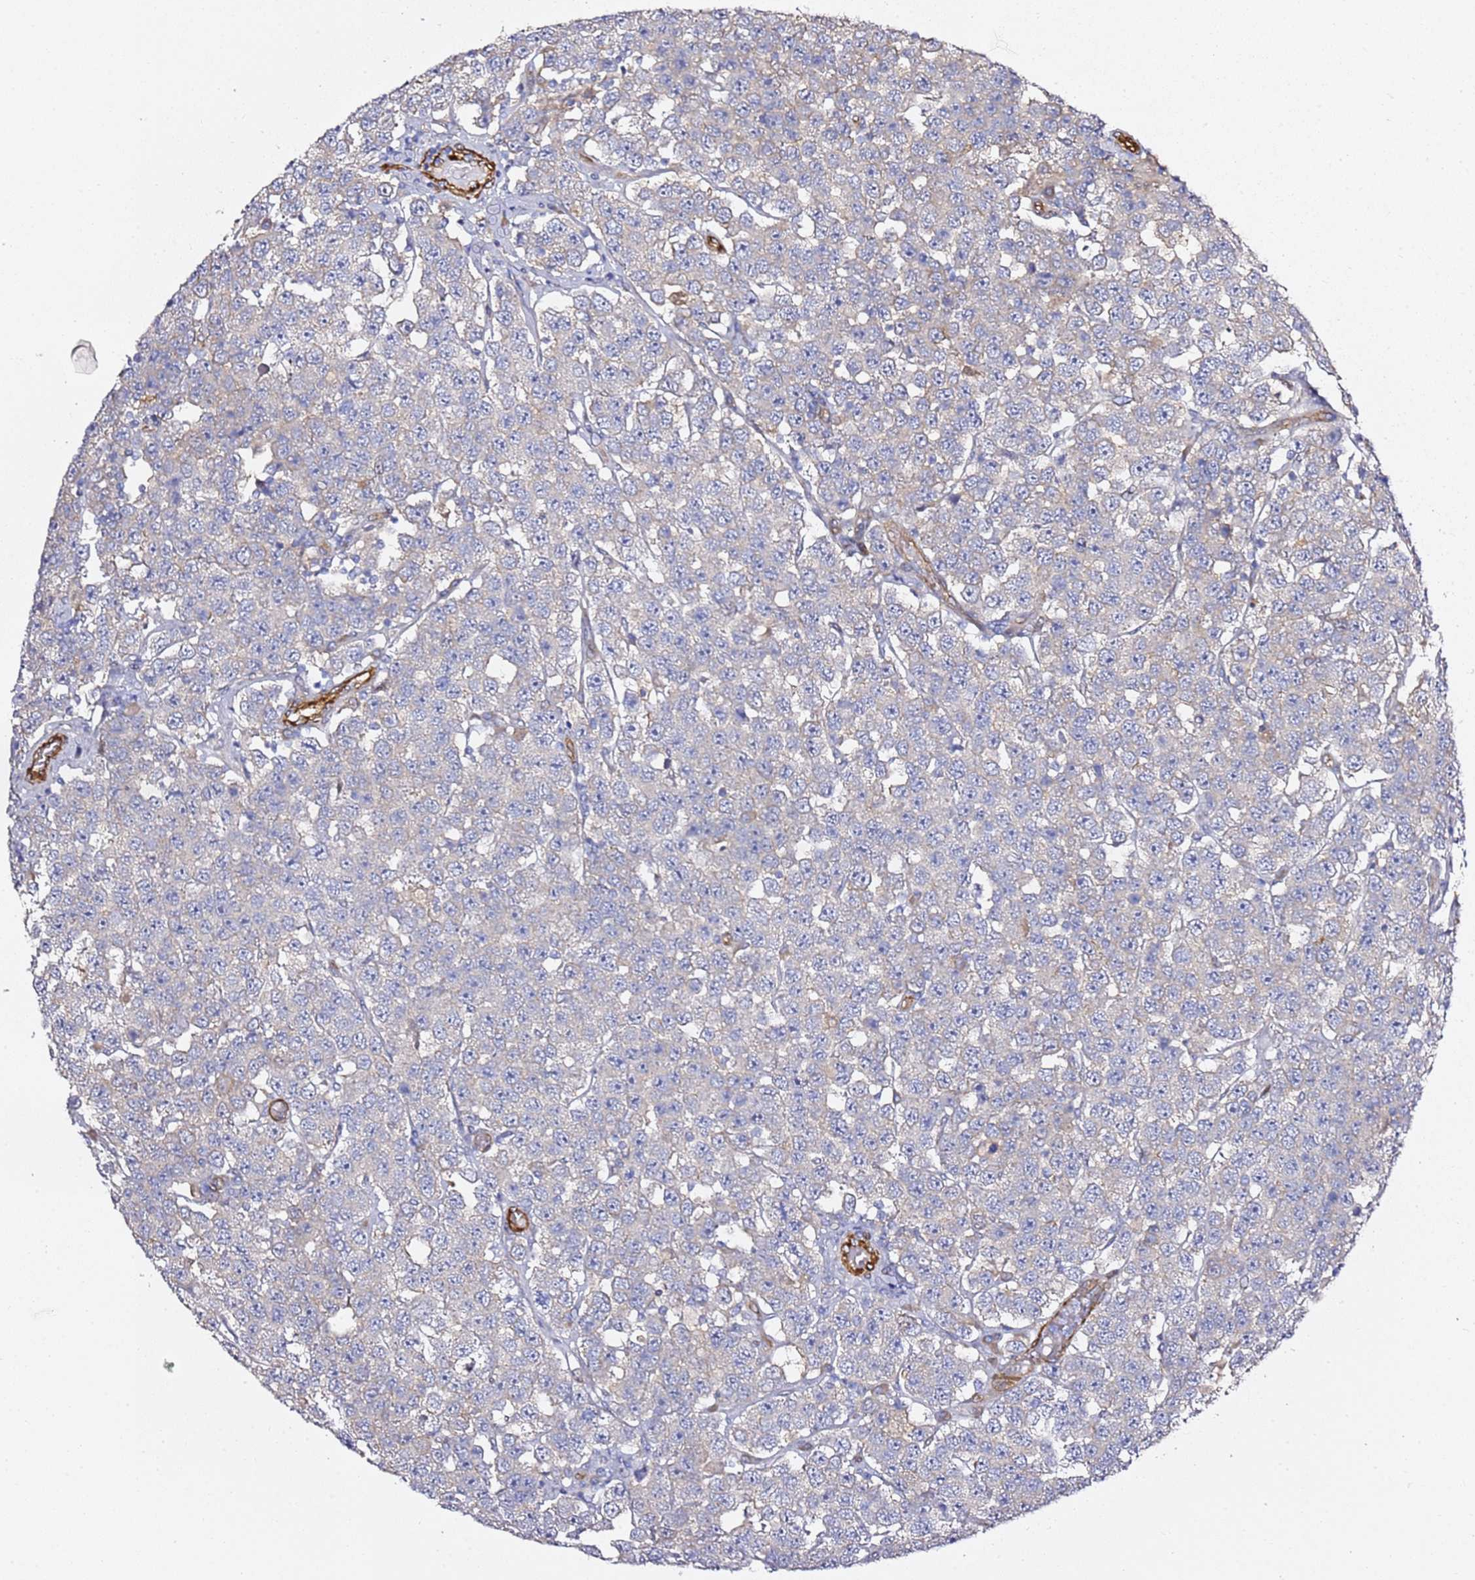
{"staining": {"intensity": "negative", "quantity": "none", "location": "none"}, "tissue": "testis cancer", "cell_type": "Tumor cells", "image_type": "cancer", "snomed": [{"axis": "morphology", "description": "Seminoma, NOS"}, {"axis": "topography", "description": "Testis"}], "caption": "IHC micrograph of testis cancer (seminoma) stained for a protein (brown), which demonstrates no positivity in tumor cells.", "gene": "EPS8L1", "patient": {"sex": "male", "age": 28}}